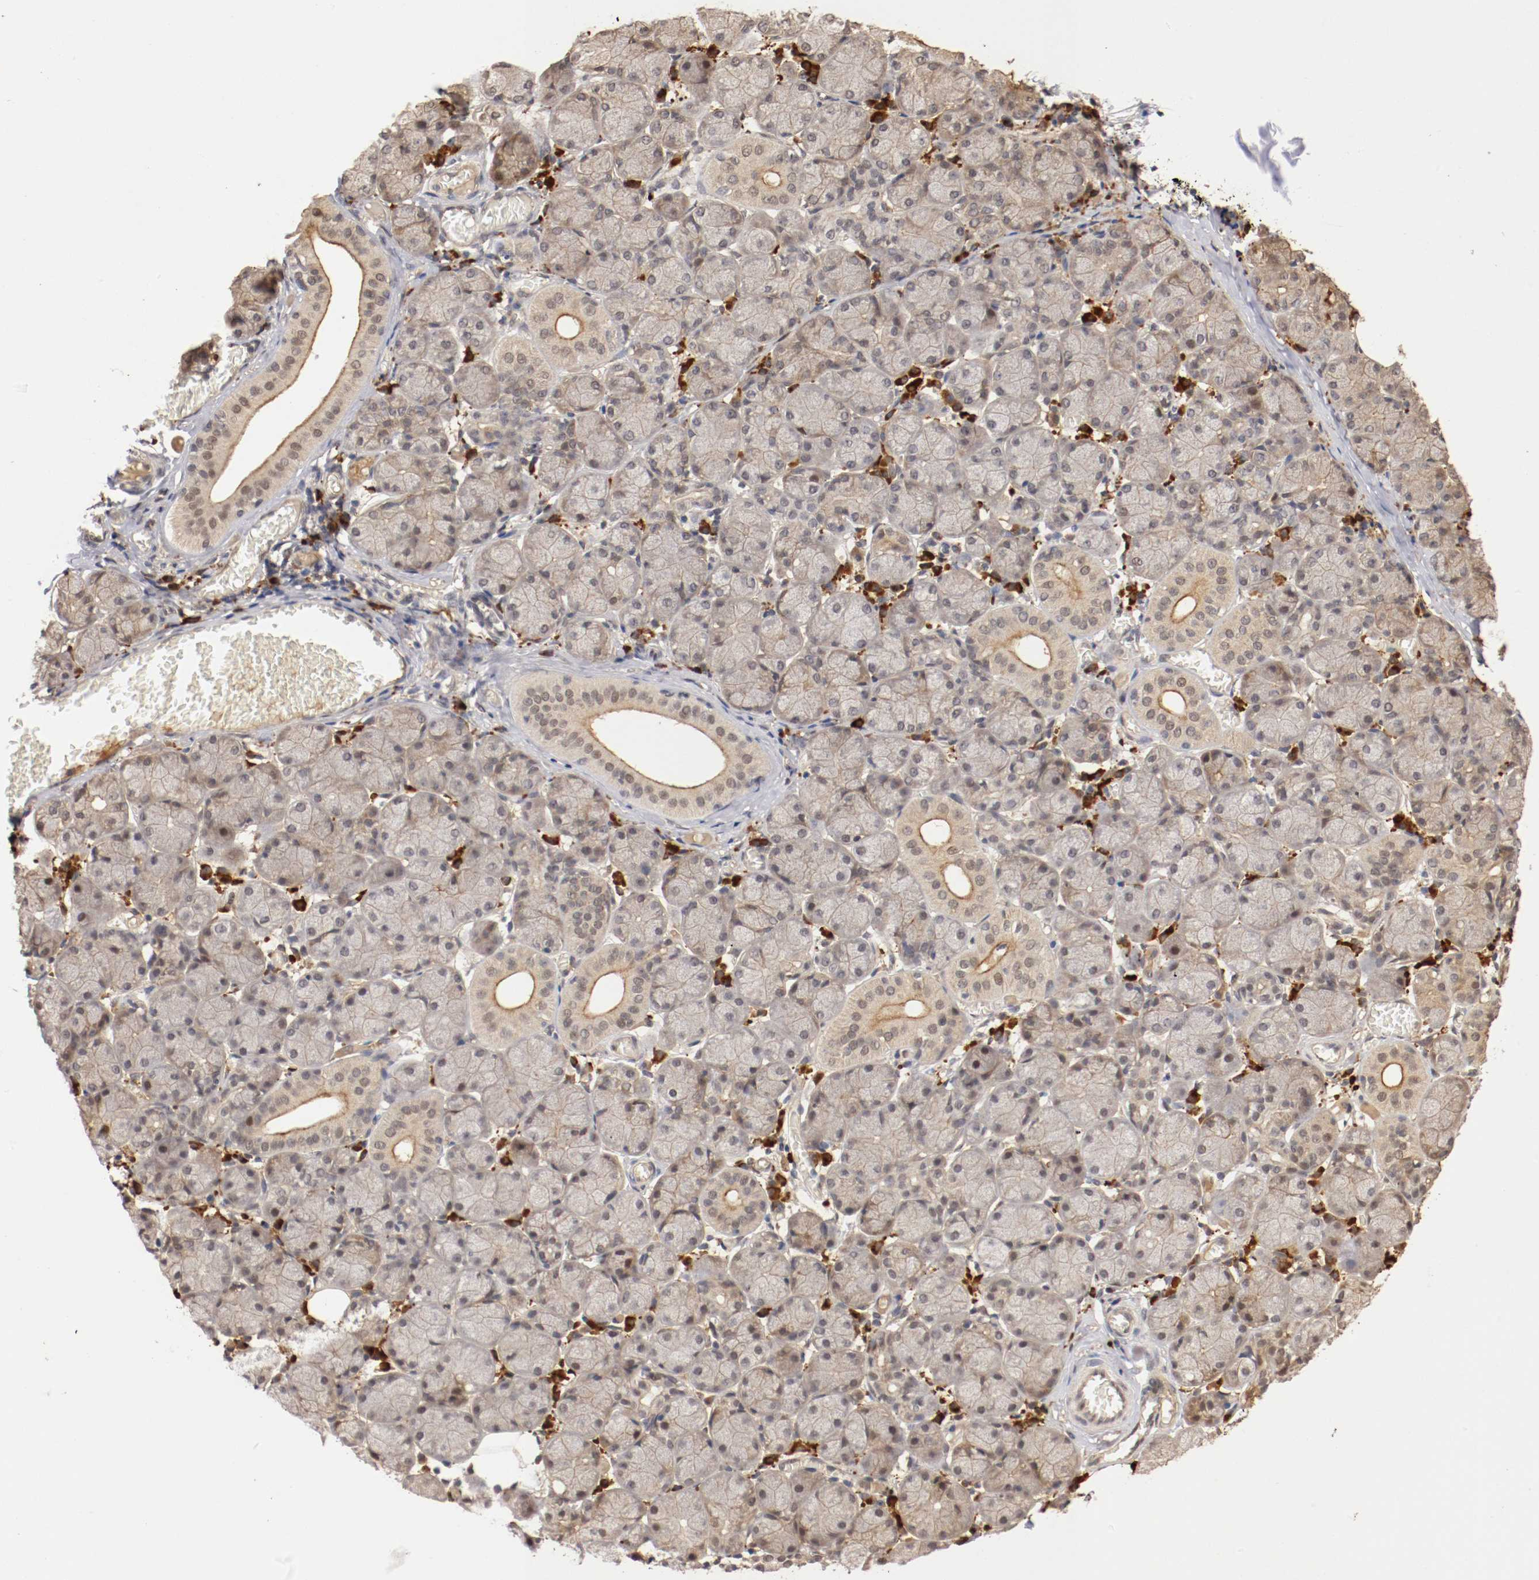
{"staining": {"intensity": "weak", "quantity": ">75%", "location": "cytoplasmic/membranous,nuclear"}, "tissue": "salivary gland", "cell_type": "Glandular cells", "image_type": "normal", "snomed": [{"axis": "morphology", "description": "Normal tissue, NOS"}, {"axis": "topography", "description": "Salivary gland"}], "caption": "This photomicrograph reveals normal salivary gland stained with immunohistochemistry to label a protein in brown. The cytoplasmic/membranous,nuclear of glandular cells show weak positivity for the protein. Nuclei are counter-stained blue.", "gene": "DNMT3B", "patient": {"sex": "female", "age": 24}}